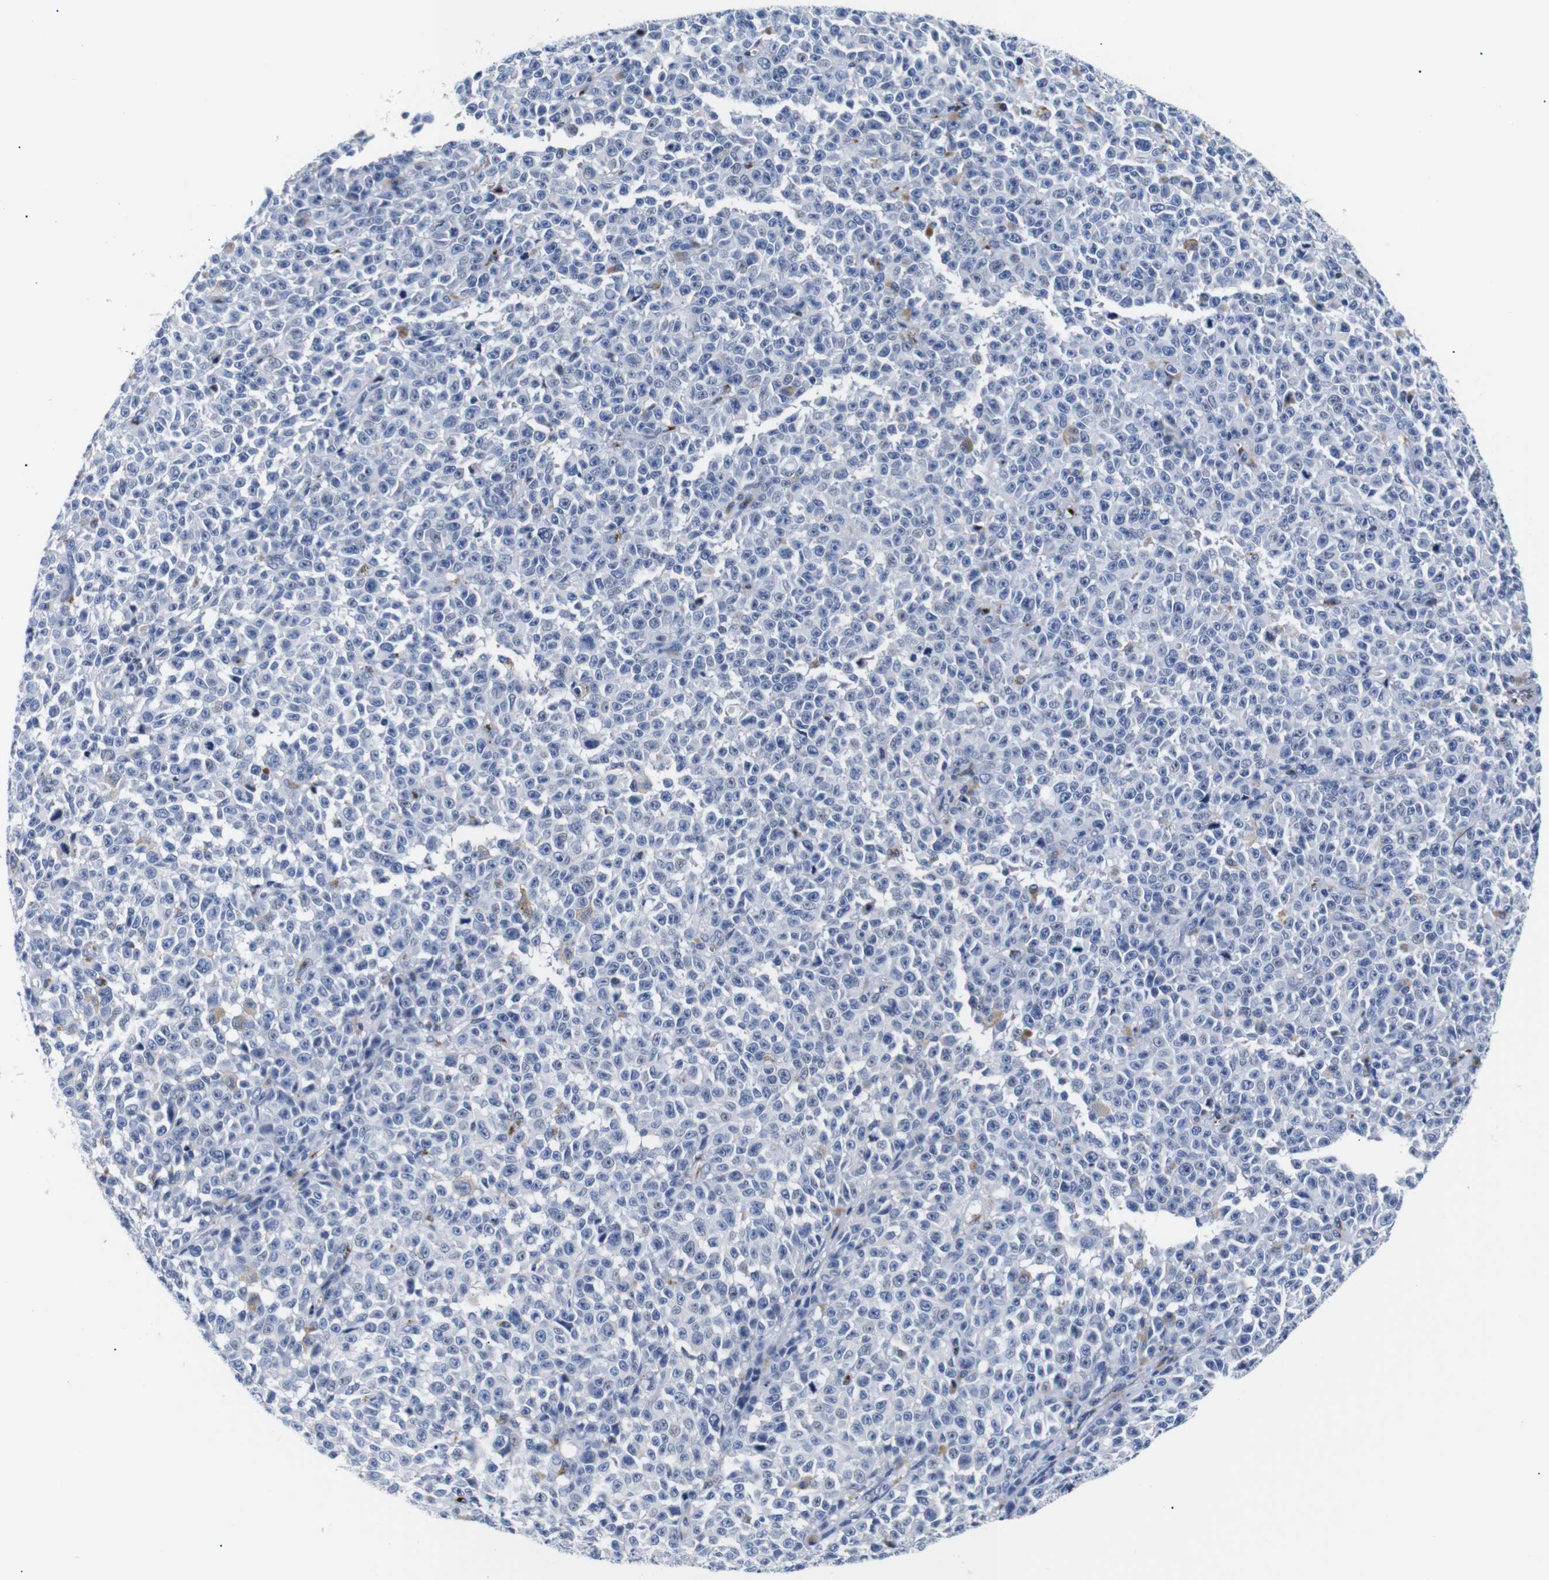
{"staining": {"intensity": "negative", "quantity": "none", "location": "none"}, "tissue": "melanoma", "cell_type": "Tumor cells", "image_type": "cancer", "snomed": [{"axis": "morphology", "description": "Malignant melanoma, NOS"}, {"axis": "topography", "description": "Skin"}], "caption": "Immunohistochemistry micrograph of human melanoma stained for a protein (brown), which reveals no expression in tumor cells. The staining was performed using DAB (3,3'-diaminobenzidine) to visualize the protein expression in brown, while the nuclei were stained in blue with hematoxylin (Magnification: 20x).", "gene": "MUC4", "patient": {"sex": "female", "age": 82}}